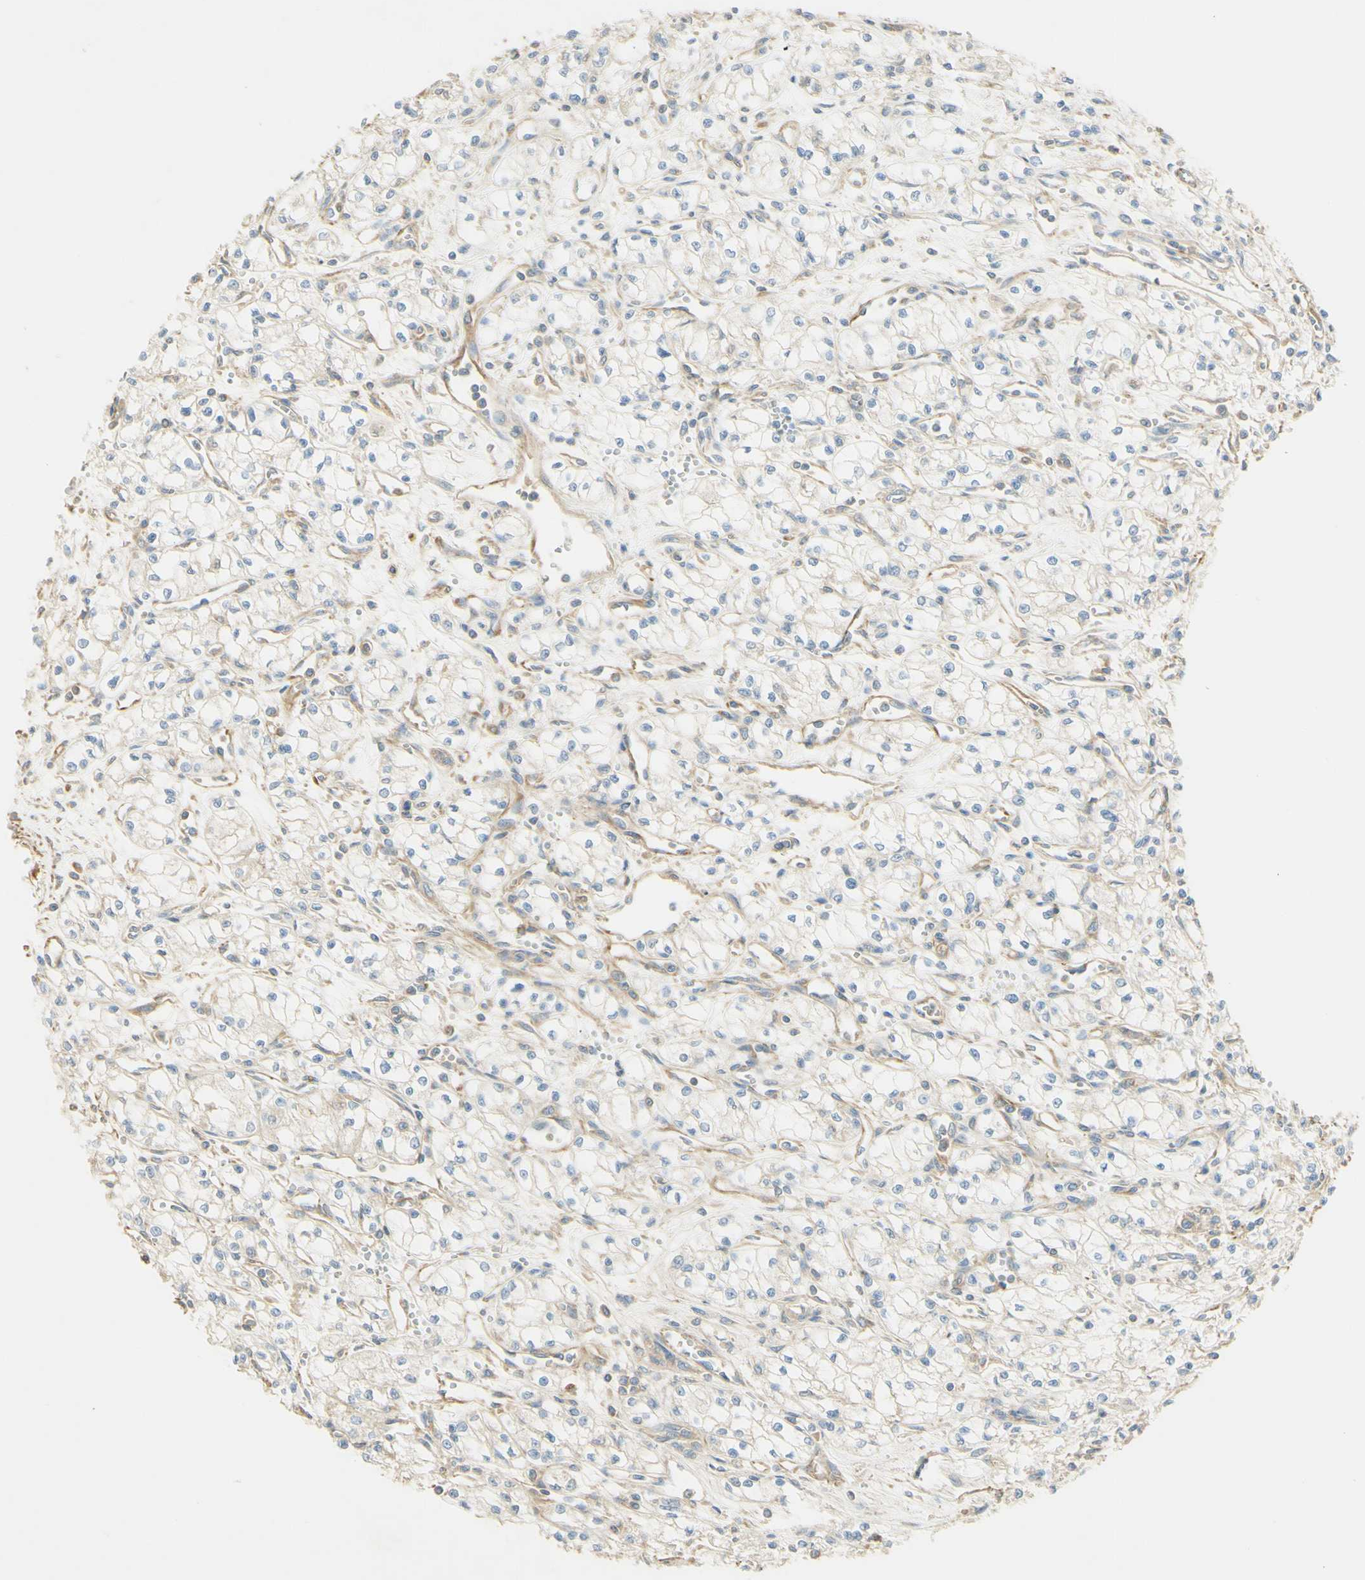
{"staining": {"intensity": "negative", "quantity": "none", "location": "none"}, "tissue": "renal cancer", "cell_type": "Tumor cells", "image_type": "cancer", "snomed": [{"axis": "morphology", "description": "Normal tissue, NOS"}, {"axis": "morphology", "description": "Adenocarcinoma, NOS"}, {"axis": "topography", "description": "Kidney"}], "caption": "There is no significant positivity in tumor cells of renal cancer (adenocarcinoma).", "gene": "IKBKG", "patient": {"sex": "male", "age": 59}}